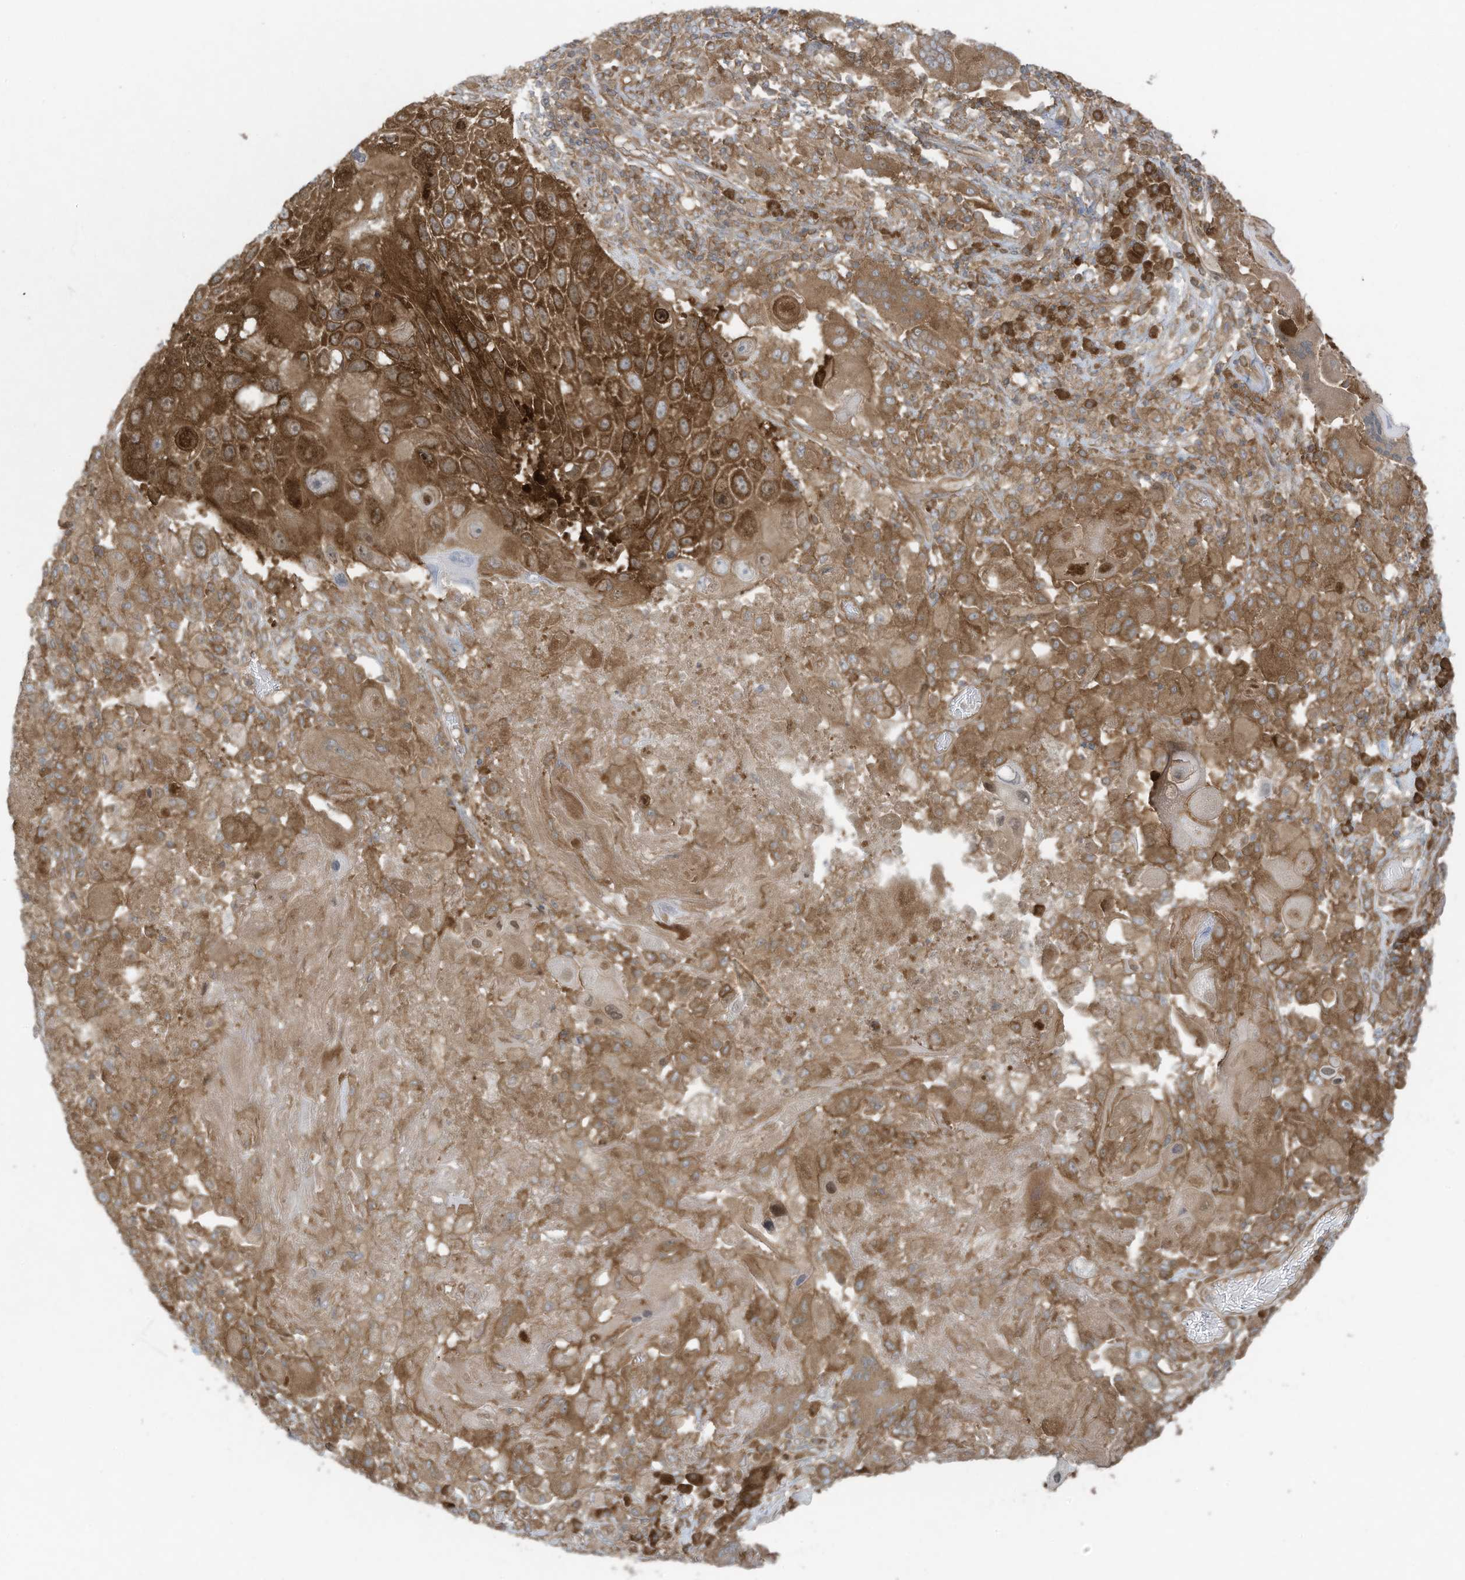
{"staining": {"intensity": "strong", "quantity": "25%-75%", "location": "cytoplasmic/membranous,nuclear"}, "tissue": "lung cancer", "cell_type": "Tumor cells", "image_type": "cancer", "snomed": [{"axis": "morphology", "description": "Squamous cell carcinoma, NOS"}, {"axis": "topography", "description": "Lung"}], "caption": "This image displays IHC staining of lung cancer (squamous cell carcinoma), with high strong cytoplasmic/membranous and nuclear positivity in approximately 25%-75% of tumor cells.", "gene": "OLA1", "patient": {"sex": "male", "age": 61}}